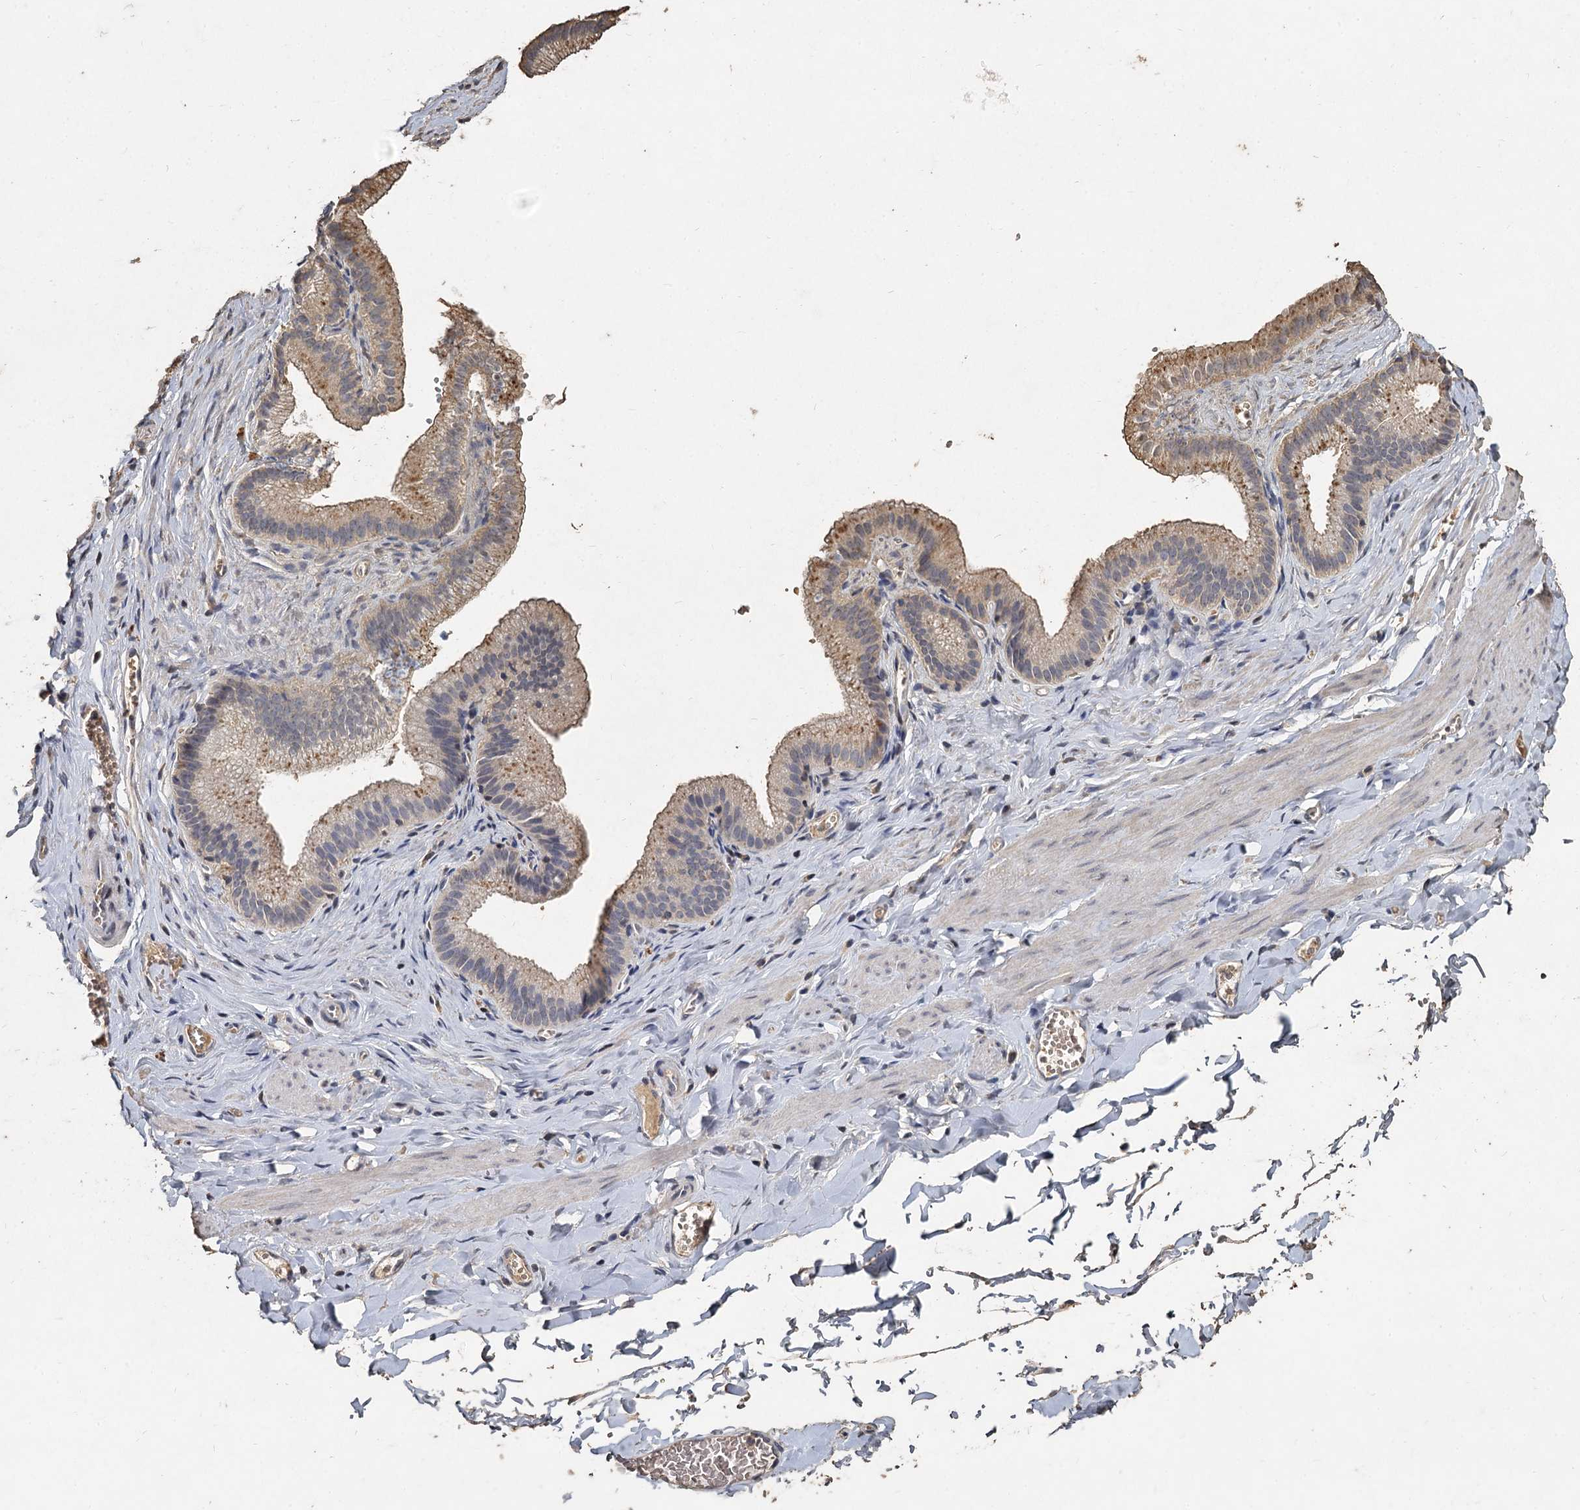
{"staining": {"intensity": "moderate", "quantity": ">75%", "location": "cytoplasmic/membranous,nuclear"}, "tissue": "adipose tissue", "cell_type": "Adipocytes", "image_type": "normal", "snomed": [{"axis": "morphology", "description": "Normal tissue, NOS"}, {"axis": "topography", "description": "Gallbladder"}, {"axis": "topography", "description": "Peripheral nerve tissue"}], "caption": "Brown immunohistochemical staining in benign human adipose tissue reveals moderate cytoplasmic/membranous,nuclear expression in approximately >75% of adipocytes. (DAB IHC with brightfield microscopy, high magnification).", "gene": "CCDC61", "patient": {"sex": "male", "age": 38}}